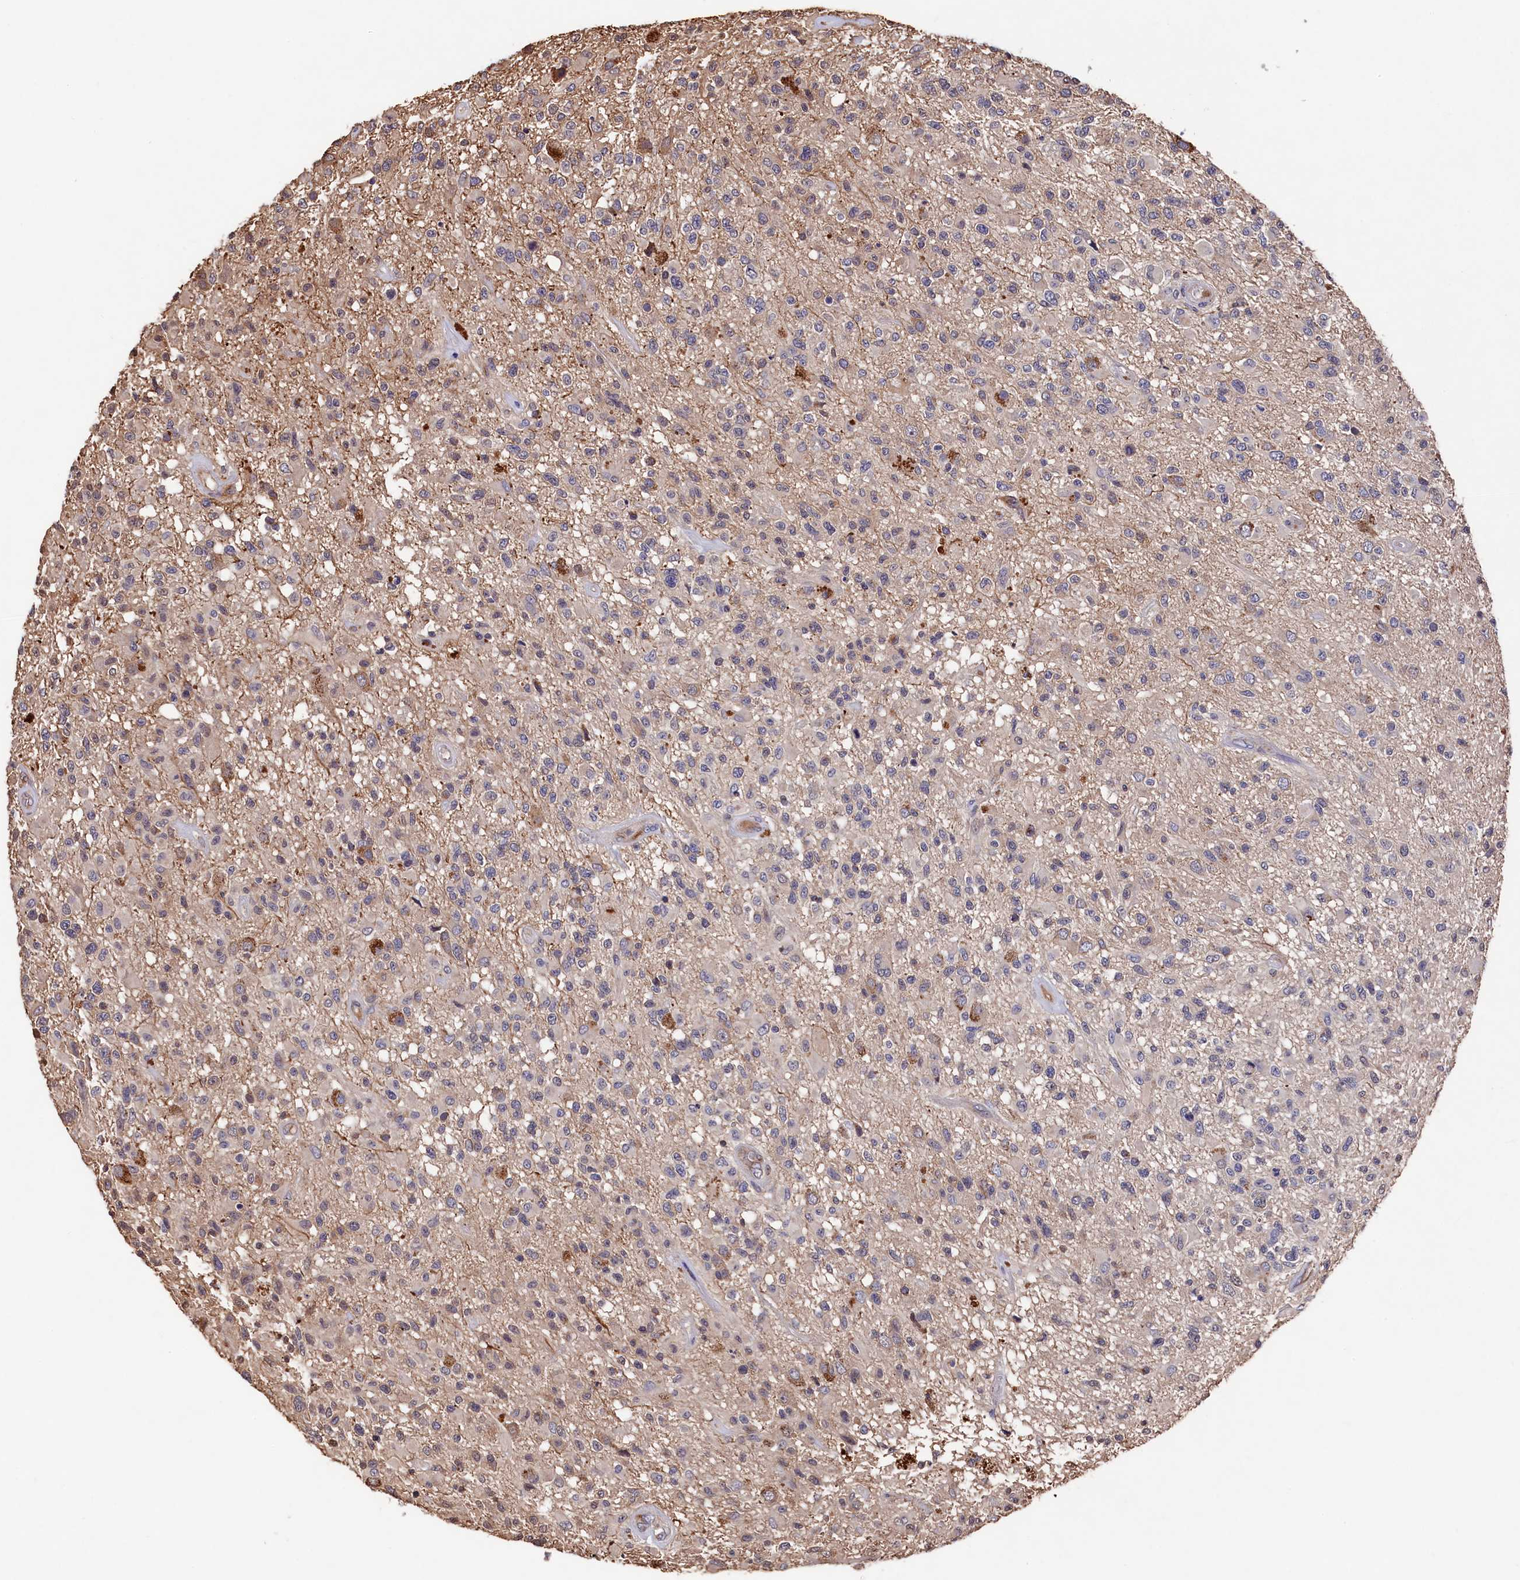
{"staining": {"intensity": "weak", "quantity": "<25%", "location": "cytoplasmic/membranous"}, "tissue": "glioma", "cell_type": "Tumor cells", "image_type": "cancer", "snomed": [{"axis": "morphology", "description": "Glioma, malignant, High grade"}, {"axis": "morphology", "description": "Glioblastoma, NOS"}, {"axis": "topography", "description": "Brain"}], "caption": "Tumor cells are negative for protein expression in human glioma. (DAB immunohistochemistry visualized using brightfield microscopy, high magnification).", "gene": "NAA60", "patient": {"sex": "male", "age": 60}}